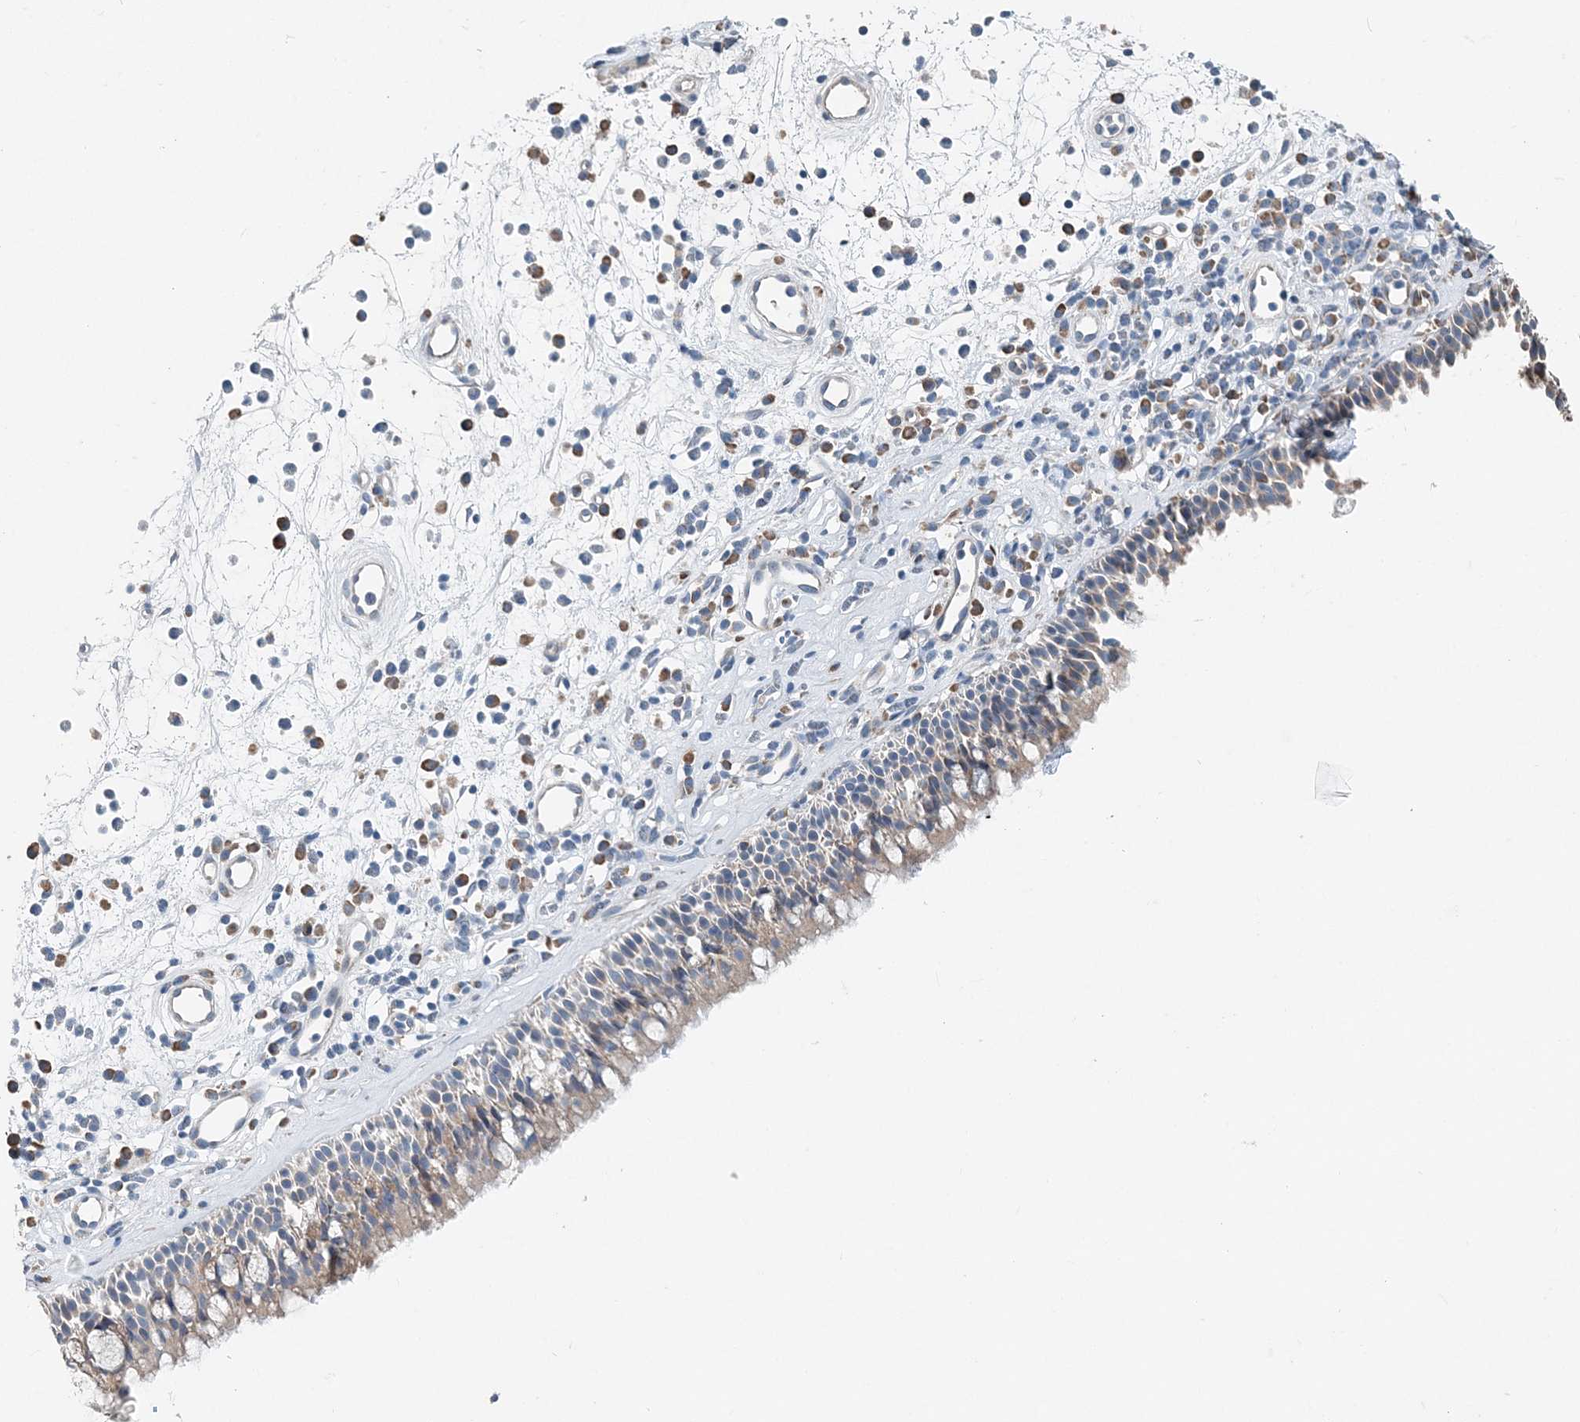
{"staining": {"intensity": "weak", "quantity": "25%-75%", "location": "cytoplasmic/membranous"}, "tissue": "nasopharynx", "cell_type": "Respiratory epithelial cells", "image_type": "normal", "snomed": [{"axis": "morphology", "description": "Normal tissue, NOS"}, {"axis": "morphology", "description": "Inflammation, NOS"}, {"axis": "morphology", "description": "Malignant melanoma, Metastatic site"}, {"axis": "topography", "description": "Nasopharynx"}], "caption": "IHC image of unremarkable human nasopharynx stained for a protein (brown), which reveals low levels of weak cytoplasmic/membranous positivity in approximately 25%-75% of respiratory epithelial cells.", "gene": "EEF1A2", "patient": {"sex": "male", "age": 70}}